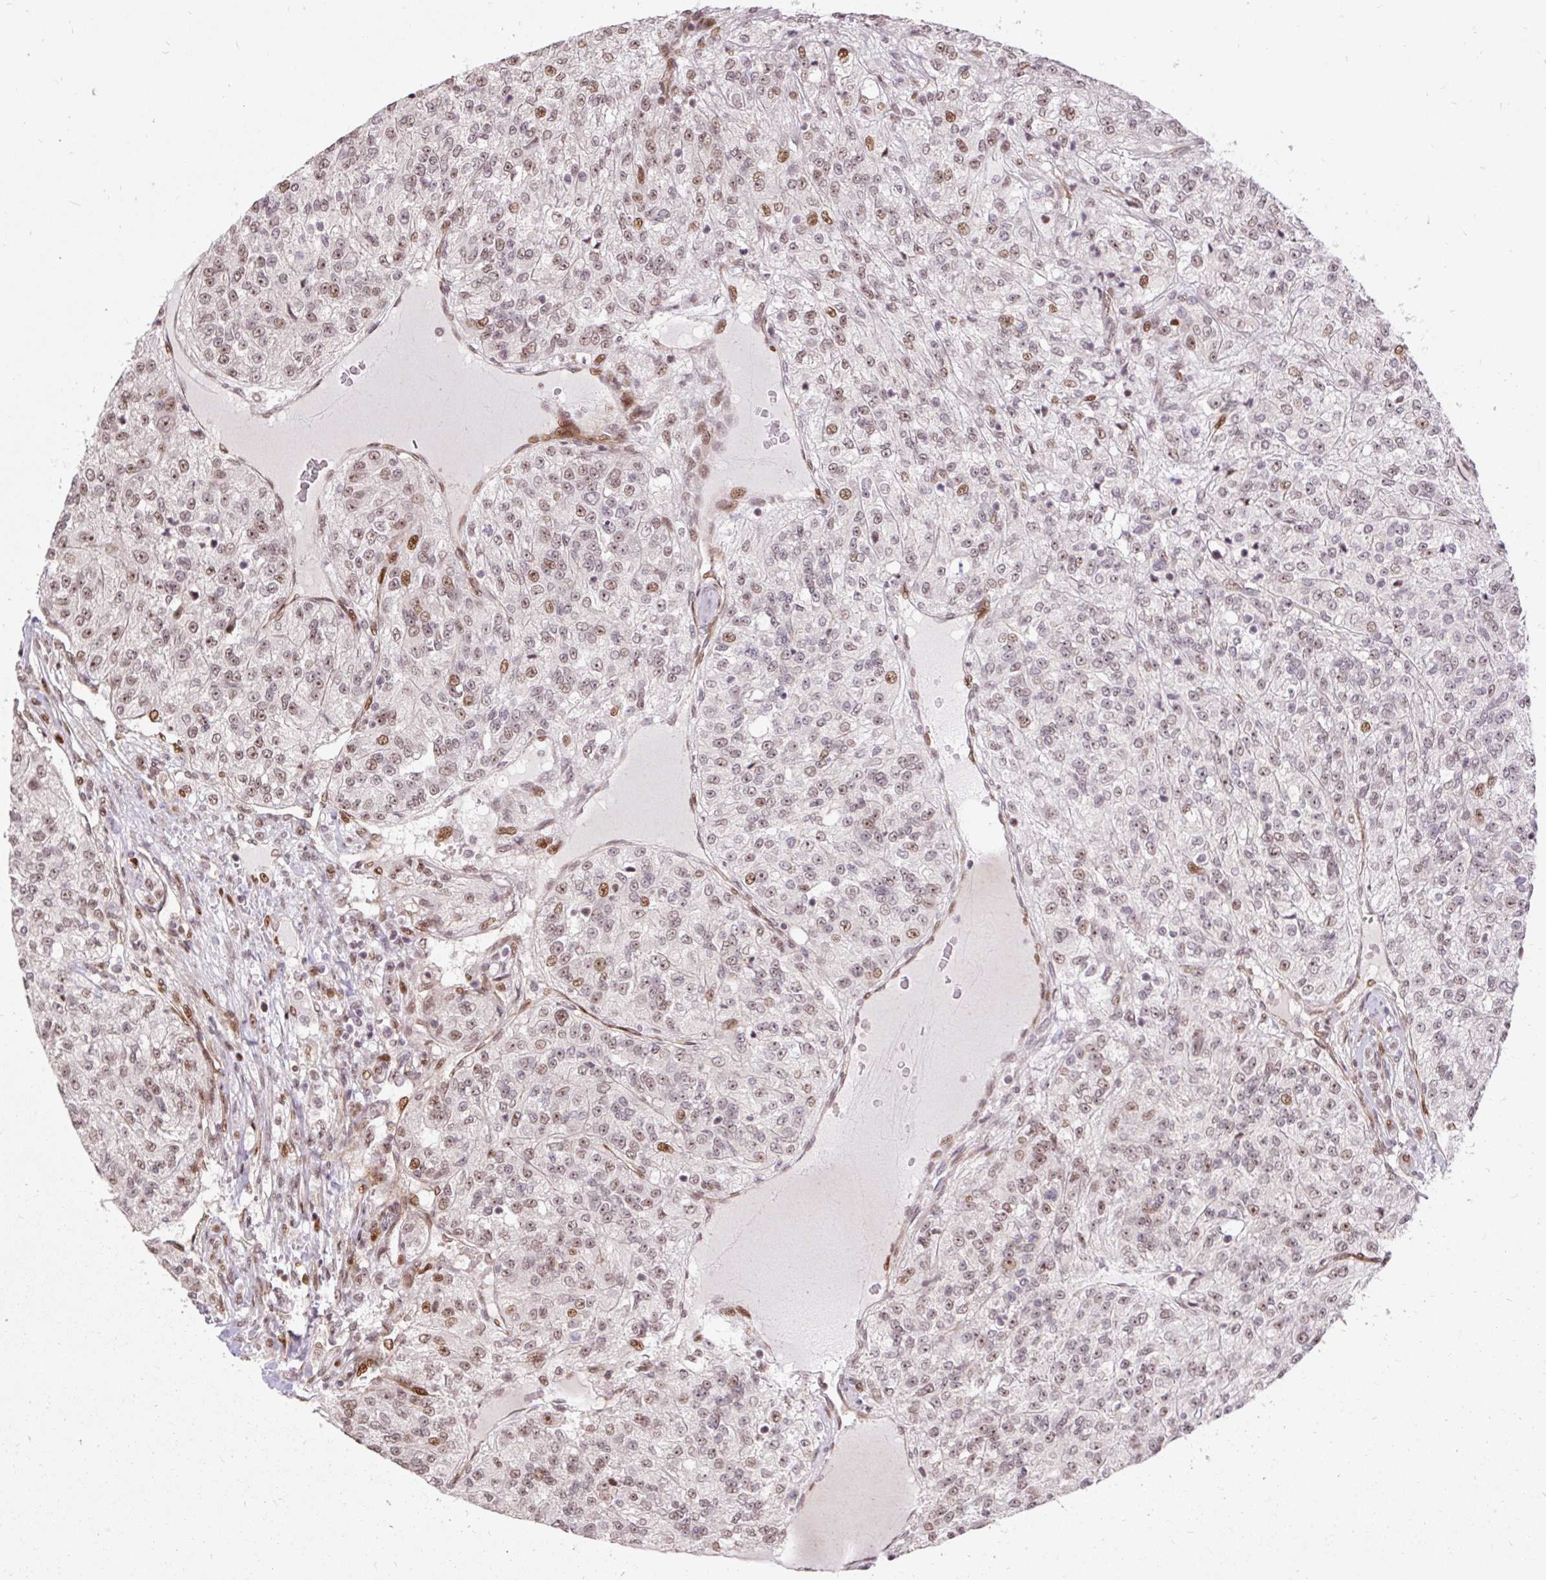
{"staining": {"intensity": "moderate", "quantity": "25%-75%", "location": "nuclear"}, "tissue": "renal cancer", "cell_type": "Tumor cells", "image_type": "cancer", "snomed": [{"axis": "morphology", "description": "Adenocarcinoma, NOS"}, {"axis": "topography", "description": "Kidney"}], "caption": "A brown stain highlights moderate nuclear positivity of a protein in renal adenocarcinoma tumor cells.", "gene": "MECOM", "patient": {"sex": "female", "age": 63}}